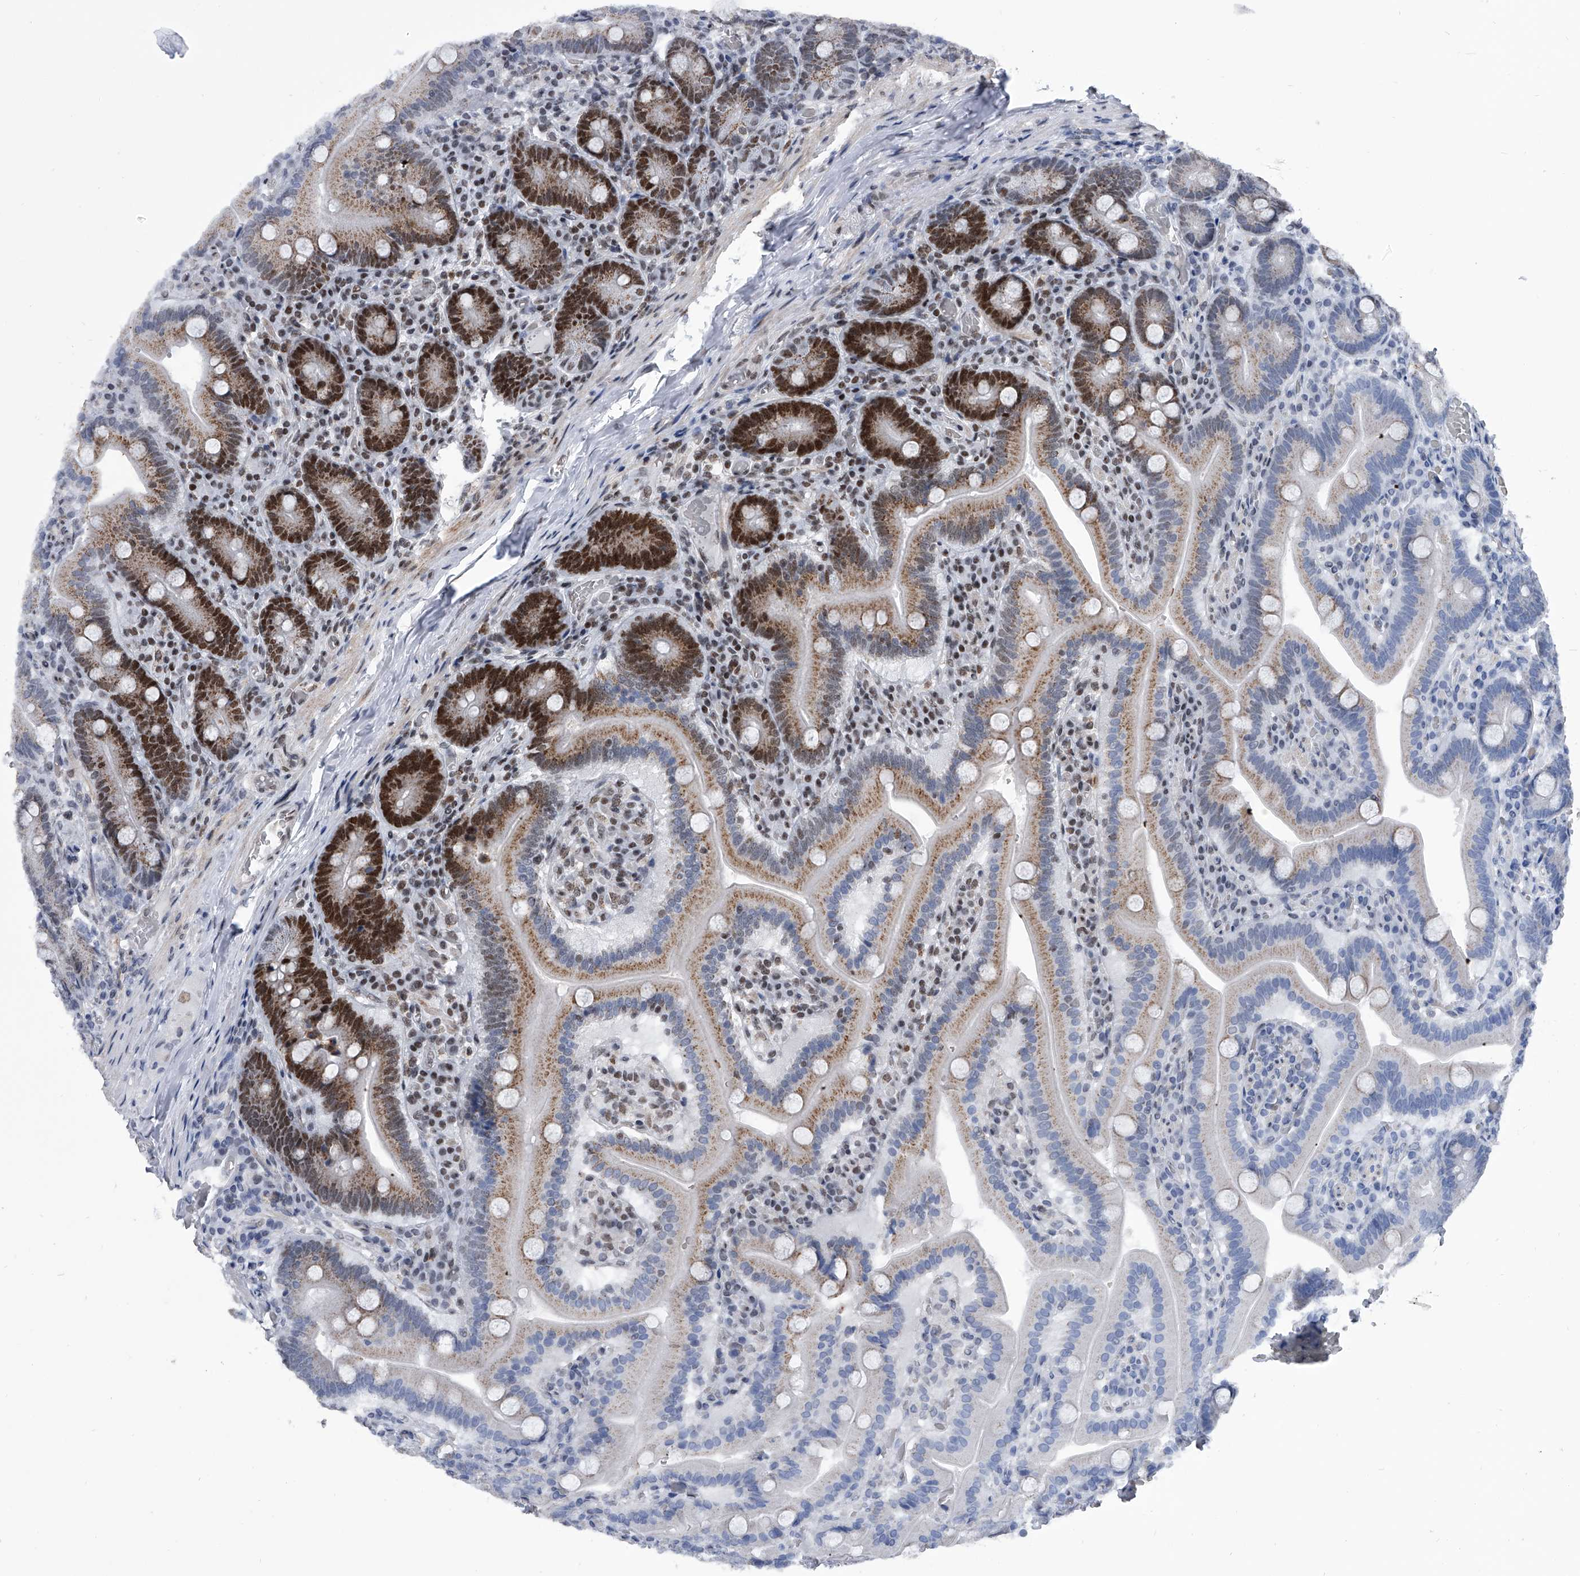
{"staining": {"intensity": "strong", "quantity": "25%-75%", "location": "cytoplasmic/membranous,nuclear"}, "tissue": "duodenum", "cell_type": "Glandular cells", "image_type": "normal", "snomed": [{"axis": "morphology", "description": "Normal tissue, NOS"}, {"axis": "topography", "description": "Duodenum"}], "caption": "Immunohistochemical staining of unremarkable human duodenum exhibits strong cytoplasmic/membranous,nuclear protein staining in approximately 25%-75% of glandular cells.", "gene": "SIM2", "patient": {"sex": "female", "age": 62}}